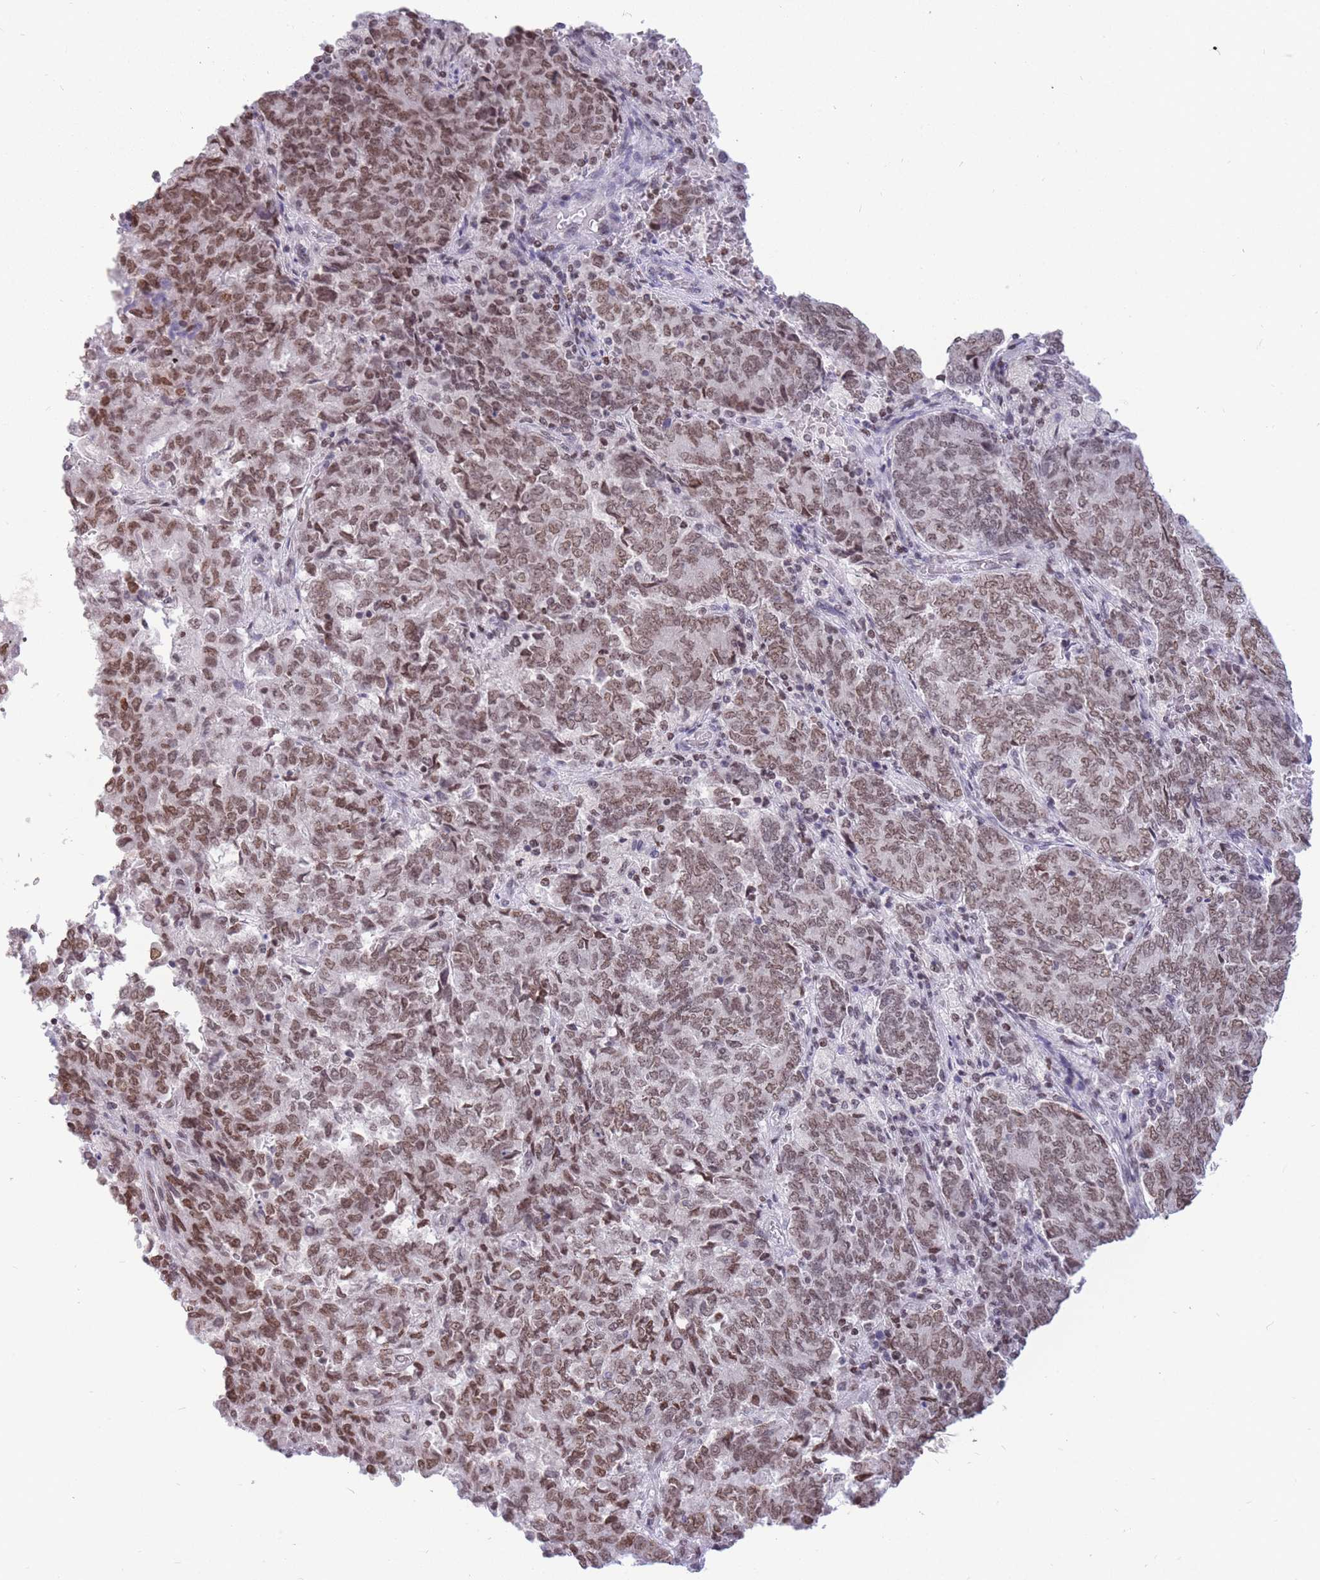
{"staining": {"intensity": "moderate", "quantity": ">75%", "location": "nuclear"}, "tissue": "endometrial cancer", "cell_type": "Tumor cells", "image_type": "cancer", "snomed": [{"axis": "morphology", "description": "Adenocarcinoma, NOS"}, {"axis": "topography", "description": "Endometrium"}], "caption": "High-power microscopy captured an immunohistochemistry (IHC) micrograph of adenocarcinoma (endometrial), revealing moderate nuclear staining in about >75% of tumor cells.", "gene": "HMGN1", "patient": {"sex": "female", "age": 80}}